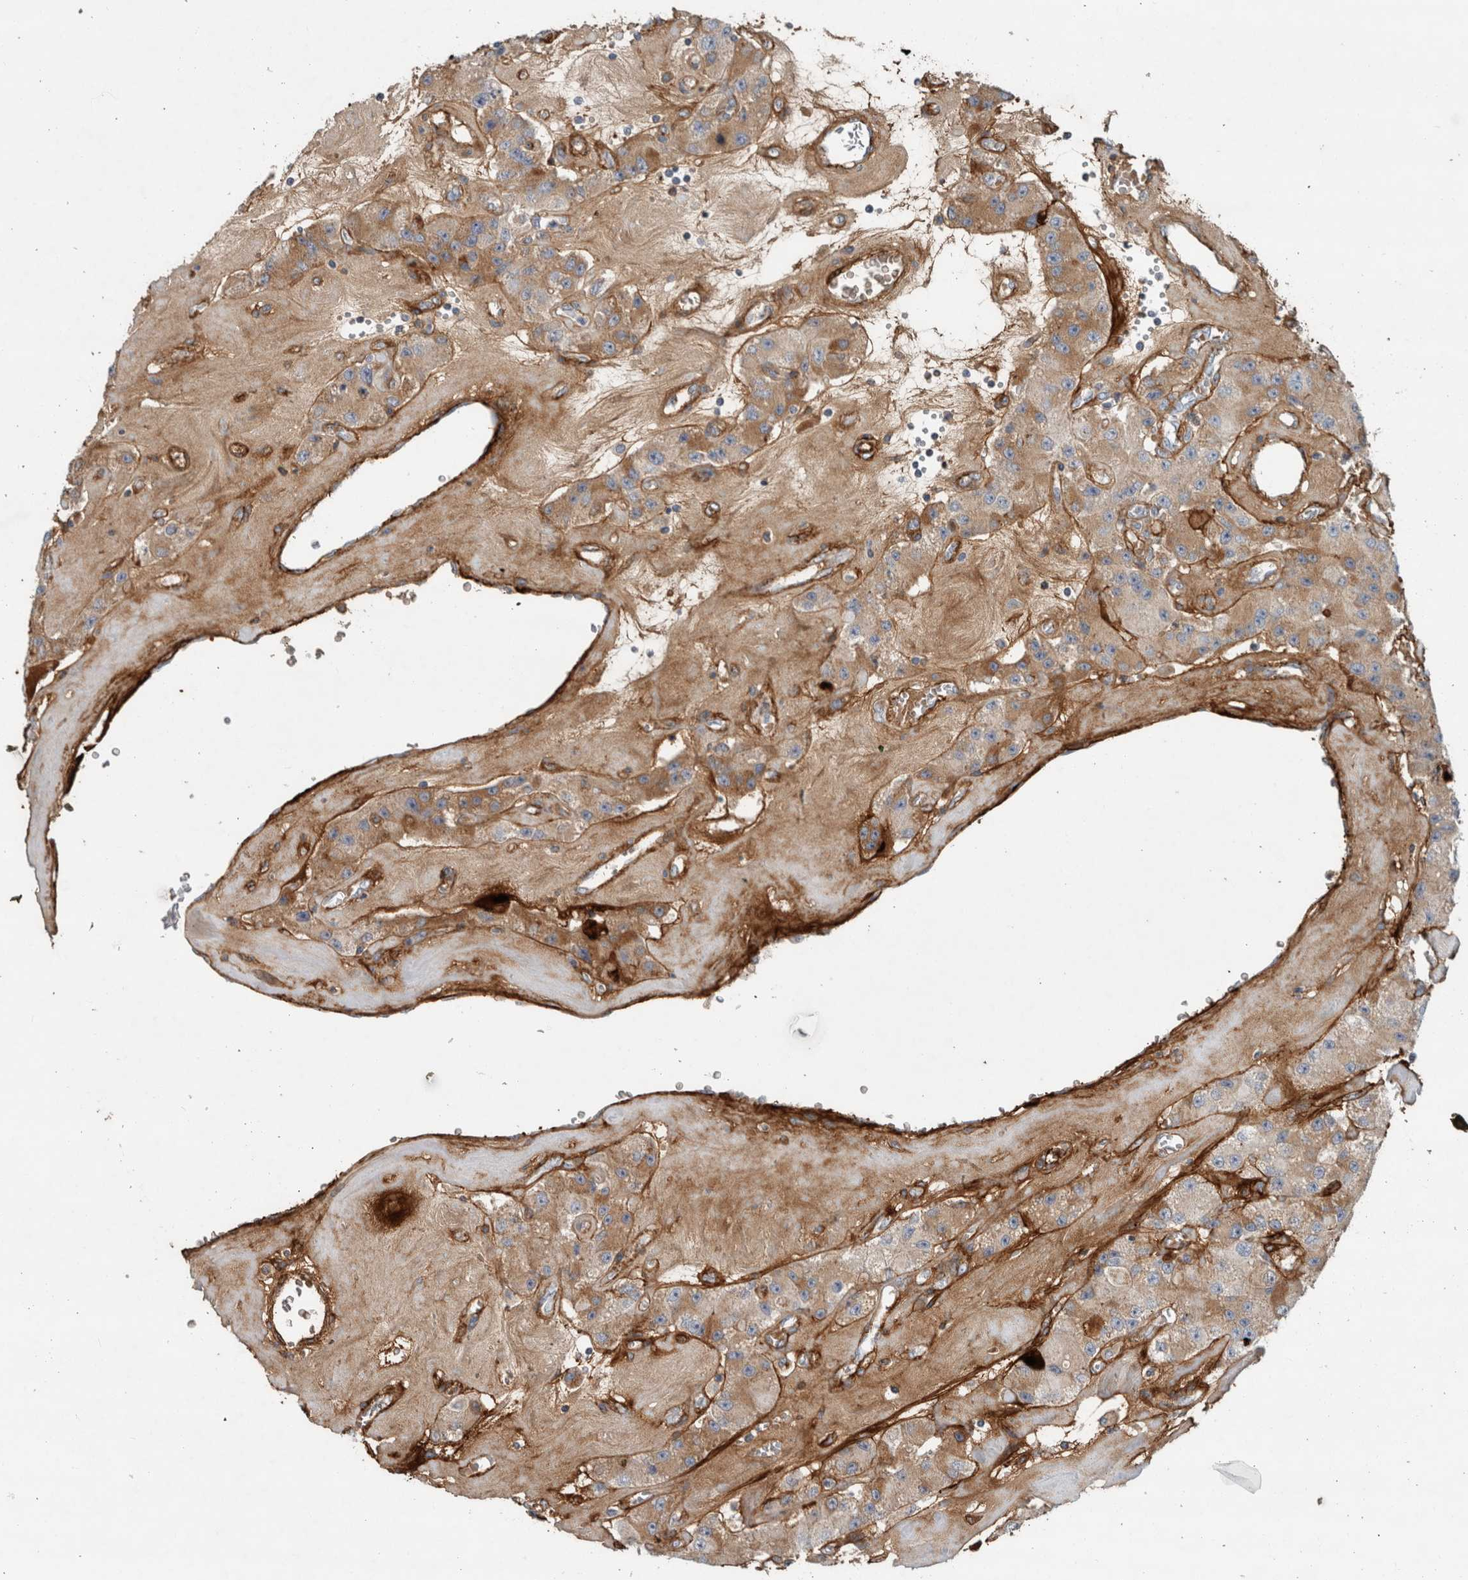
{"staining": {"intensity": "moderate", "quantity": "<25%", "location": "cytoplasmic/membranous"}, "tissue": "carcinoid", "cell_type": "Tumor cells", "image_type": "cancer", "snomed": [{"axis": "morphology", "description": "Carcinoid, malignant, NOS"}, {"axis": "topography", "description": "Pancreas"}], "caption": "The immunohistochemical stain highlights moderate cytoplasmic/membranous staining in tumor cells of carcinoid tissue.", "gene": "FN1", "patient": {"sex": "male", "age": 41}}